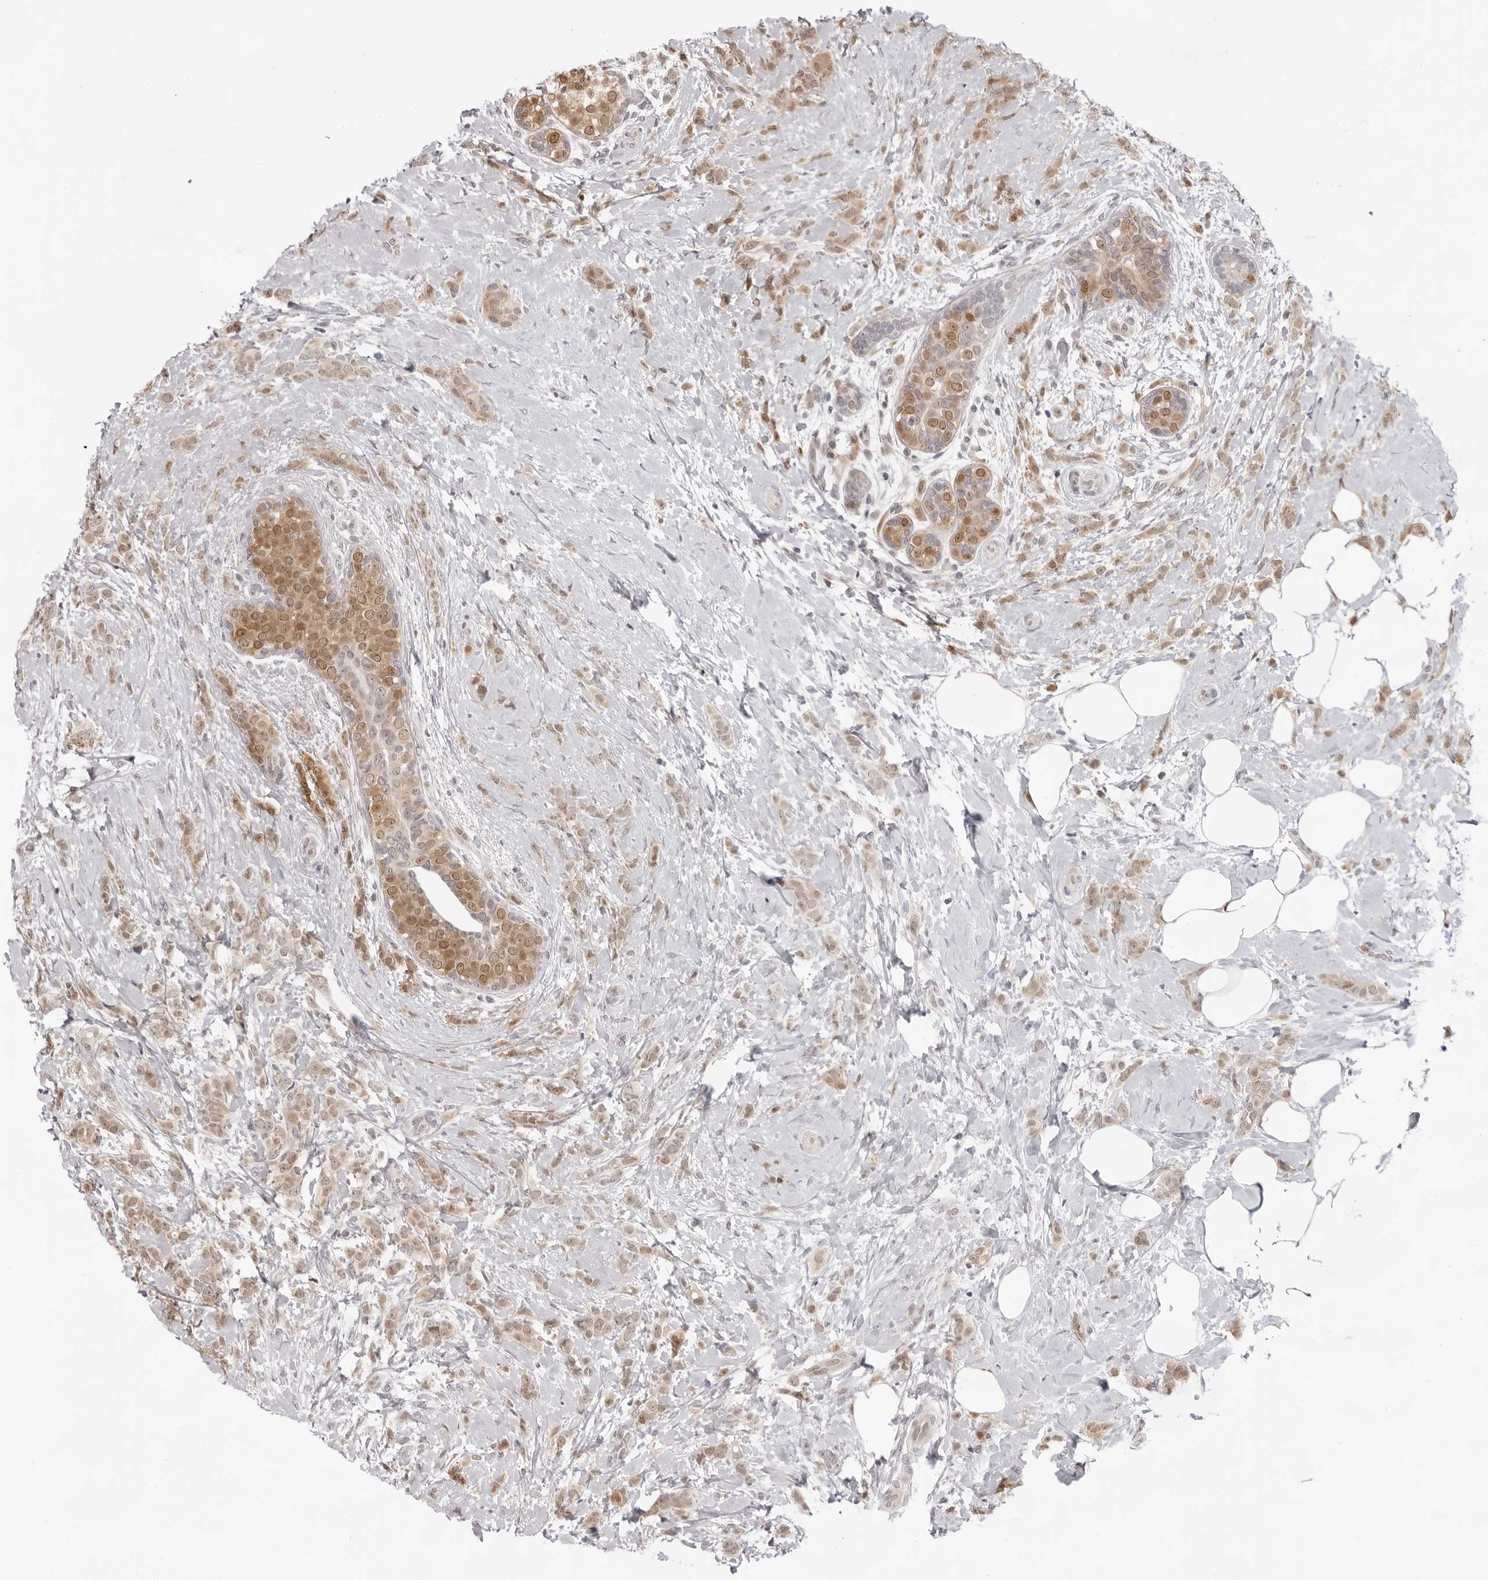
{"staining": {"intensity": "weak", "quantity": ">75%", "location": "nuclear"}, "tissue": "breast cancer", "cell_type": "Tumor cells", "image_type": "cancer", "snomed": [{"axis": "morphology", "description": "Lobular carcinoma, in situ"}, {"axis": "morphology", "description": "Lobular carcinoma"}, {"axis": "topography", "description": "Breast"}], "caption": "IHC staining of breast cancer, which exhibits low levels of weak nuclear expression in about >75% of tumor cells indicating weak nuclear protein expression. The staining was performed using DAB (brown) for protein detection and nuclei were counterstained in hematoxylin (blue).", "gene": "SRGAP2", "patient": {"sex": "female", "age": 41}}